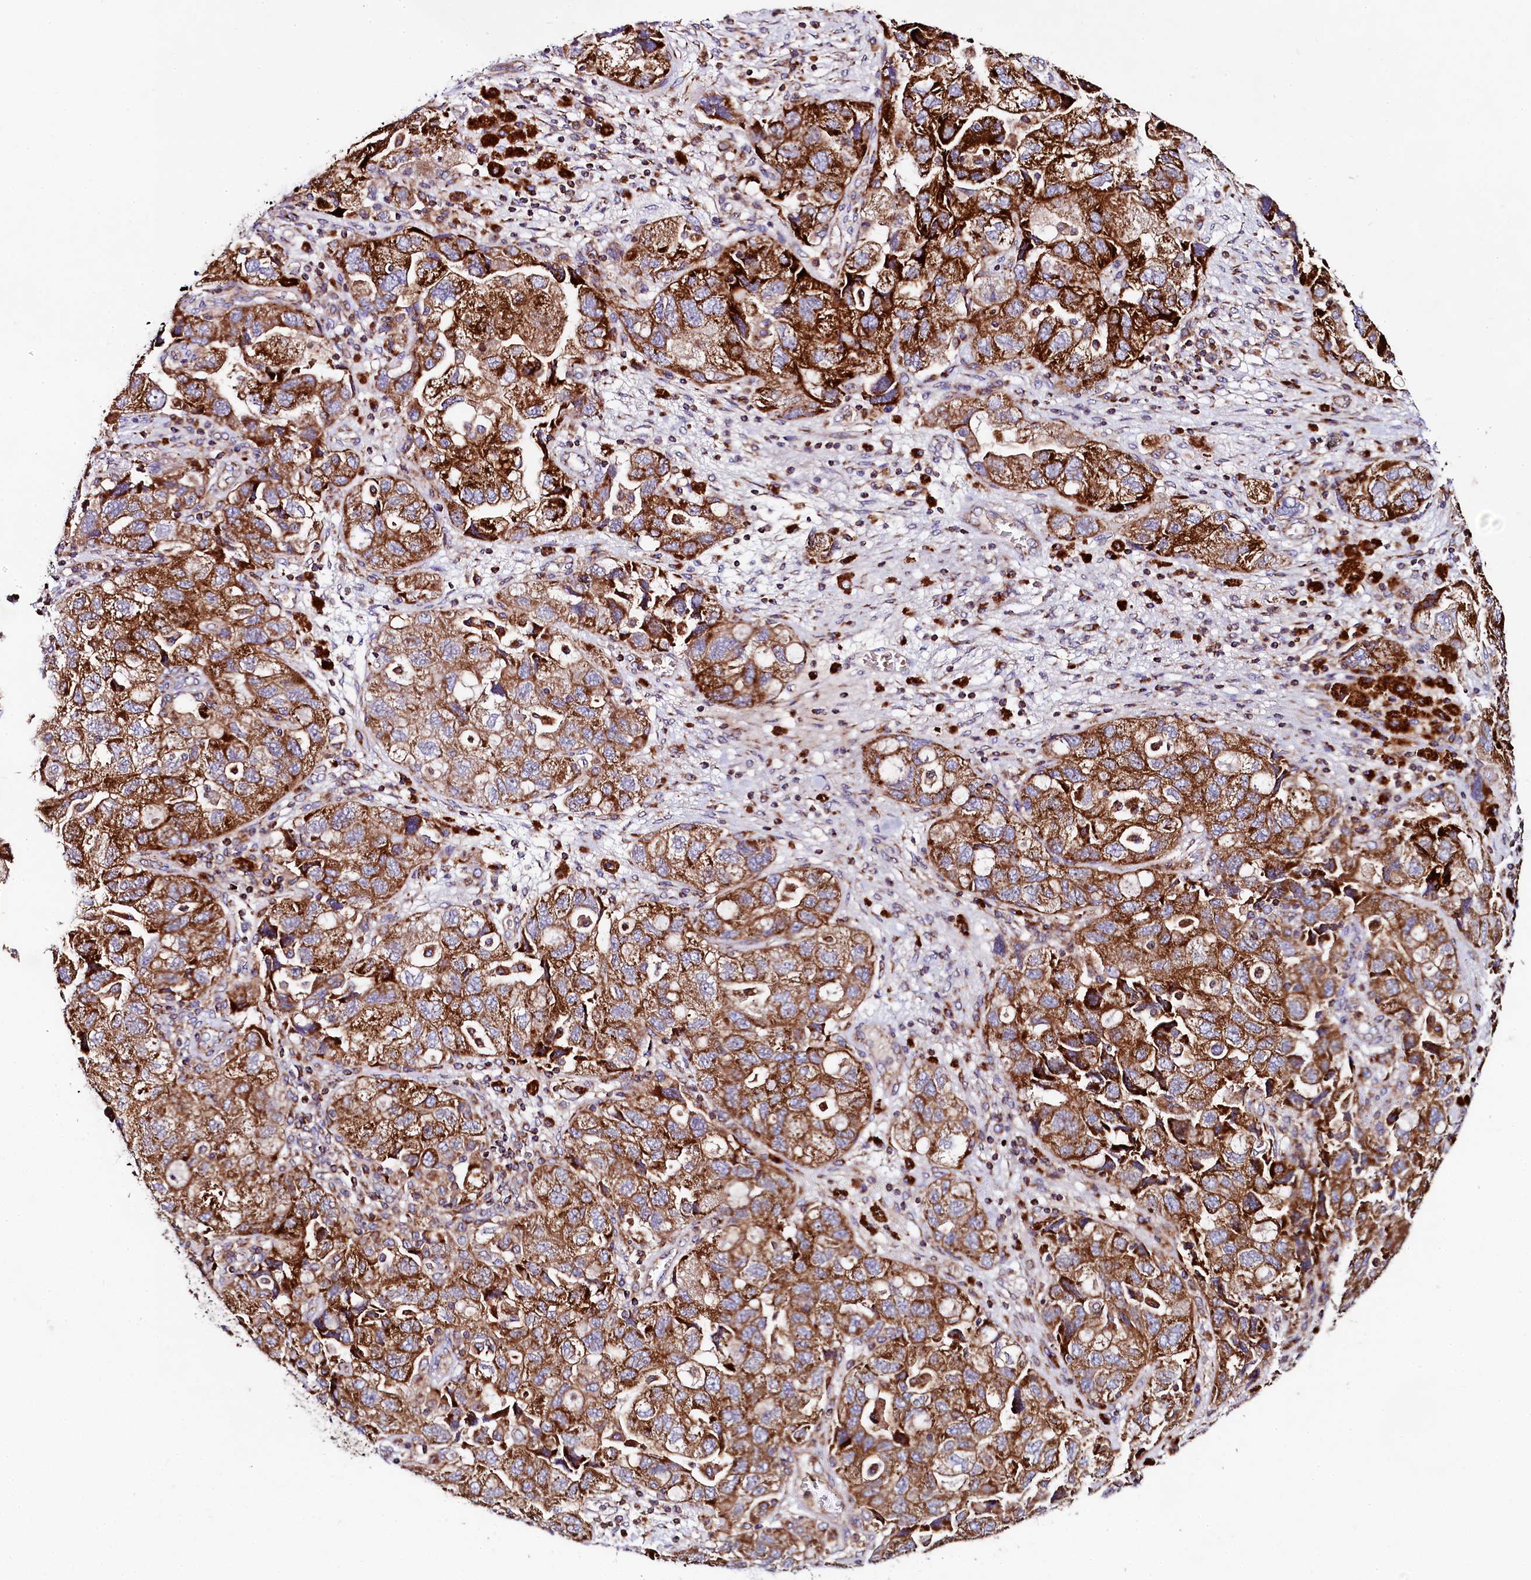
{"staining": {"intensity": "strong", "quantity": ">75%", "location": "cytoplasmic/membranous"}, "tissue": "ovarian cancer", "cell_type": "Tumor cells", "image_type": "cancer", "snomed": [{"axis": "morphology", "description": "Carcinoma, NOS"}, {"axis": "morphology", "description": "Cystadenocarcinoma, serous, NOS"}, {"axis": "topography", "description": "Ovary"}], "caption": "Tumor cells reveal strong cytoplasmic/membranous staining in about >75% of cells in ovarian carcinoma.", "gene": "CLYBL", "patient": {"sex": "female", "age": 69}}